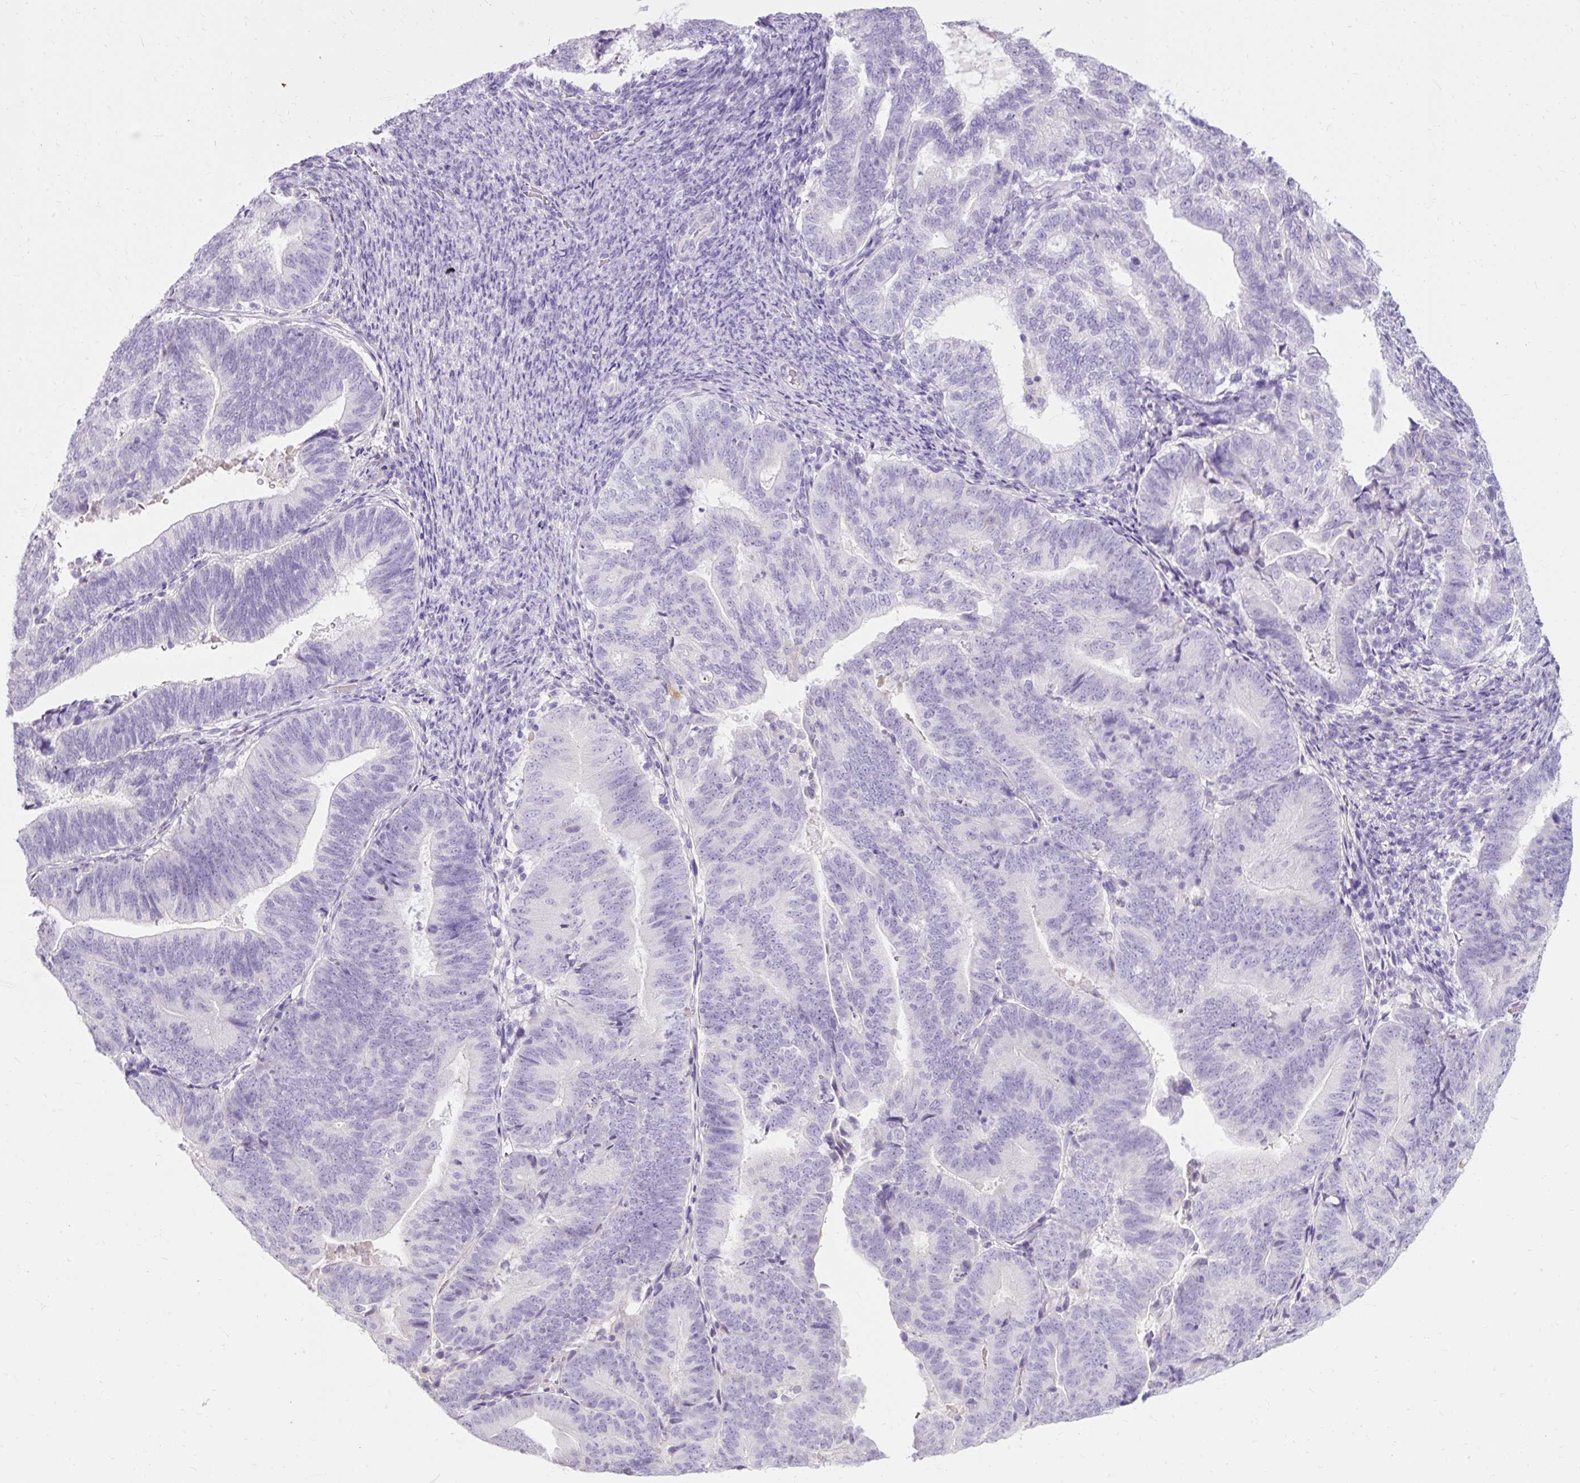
{"staining": {"intensity": "negative", "quantity": "none", "location": "none"}, "tissue": "endometrial cancer", "cell_type": "Tumor cells", "image_type": "cancer", "snomed": [{"axis": "morphology", "description": "Adenocarcinoma, NOS"}, {"axis": "topography", "description": "Endometrium"}], "caption": "High power microscopy photomicrograph of an immunohistochemistry (IHC) photomicrograph of adenocarcinoma (endometrial), revealing no significant expression in tumor cells. (Immunohistochemistry (ihc), brightfield microscopy, high magnification).", "gene": "TMEM213", "patient": {"sex": "female", "age": 70}}